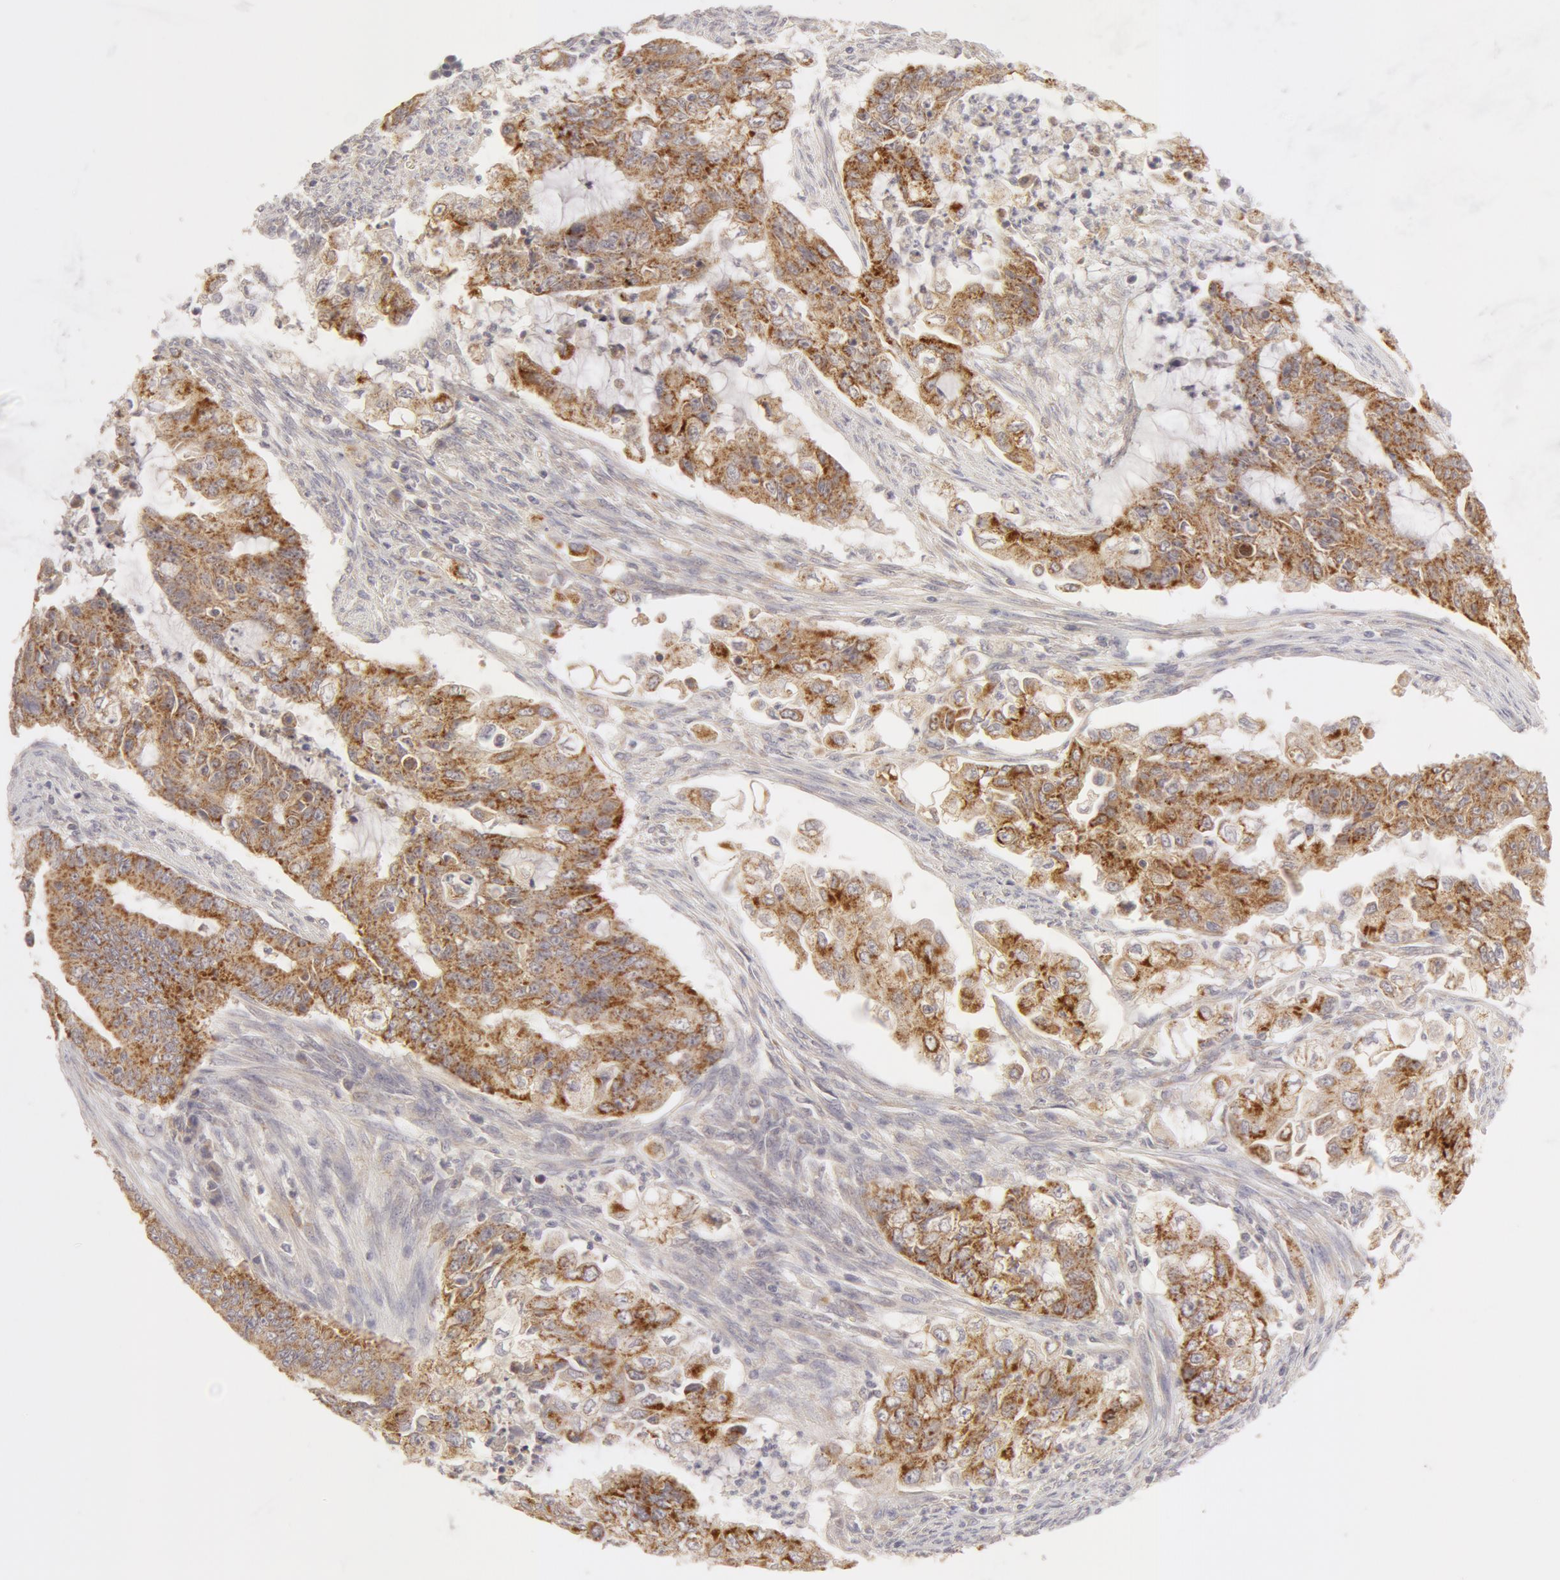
{"staining": {"intensity": "weak", "quantity": ">75%", "location": "cytoplasmic/membranous"}, "tissue": "endometrial cancer", "cell_type": "Tumor cells", "image_type": "cancer", "snomed": [{"axis": "morphology", "description": "Adenocarcinoma, NOS"}, {"axis": "topography", "description": "Endometrium"}], "caption": "High-power microscopy captured an IHC histopathology image of adenocarcinoma (endometrial), revealing weak cytoplasmic/membranous staining in about >75% of tumor cells. (DAB IHC with brightfield microscopy, high magnification).", "gene": "ADPRH", "patient": {"sex": "female", "age": 75}}